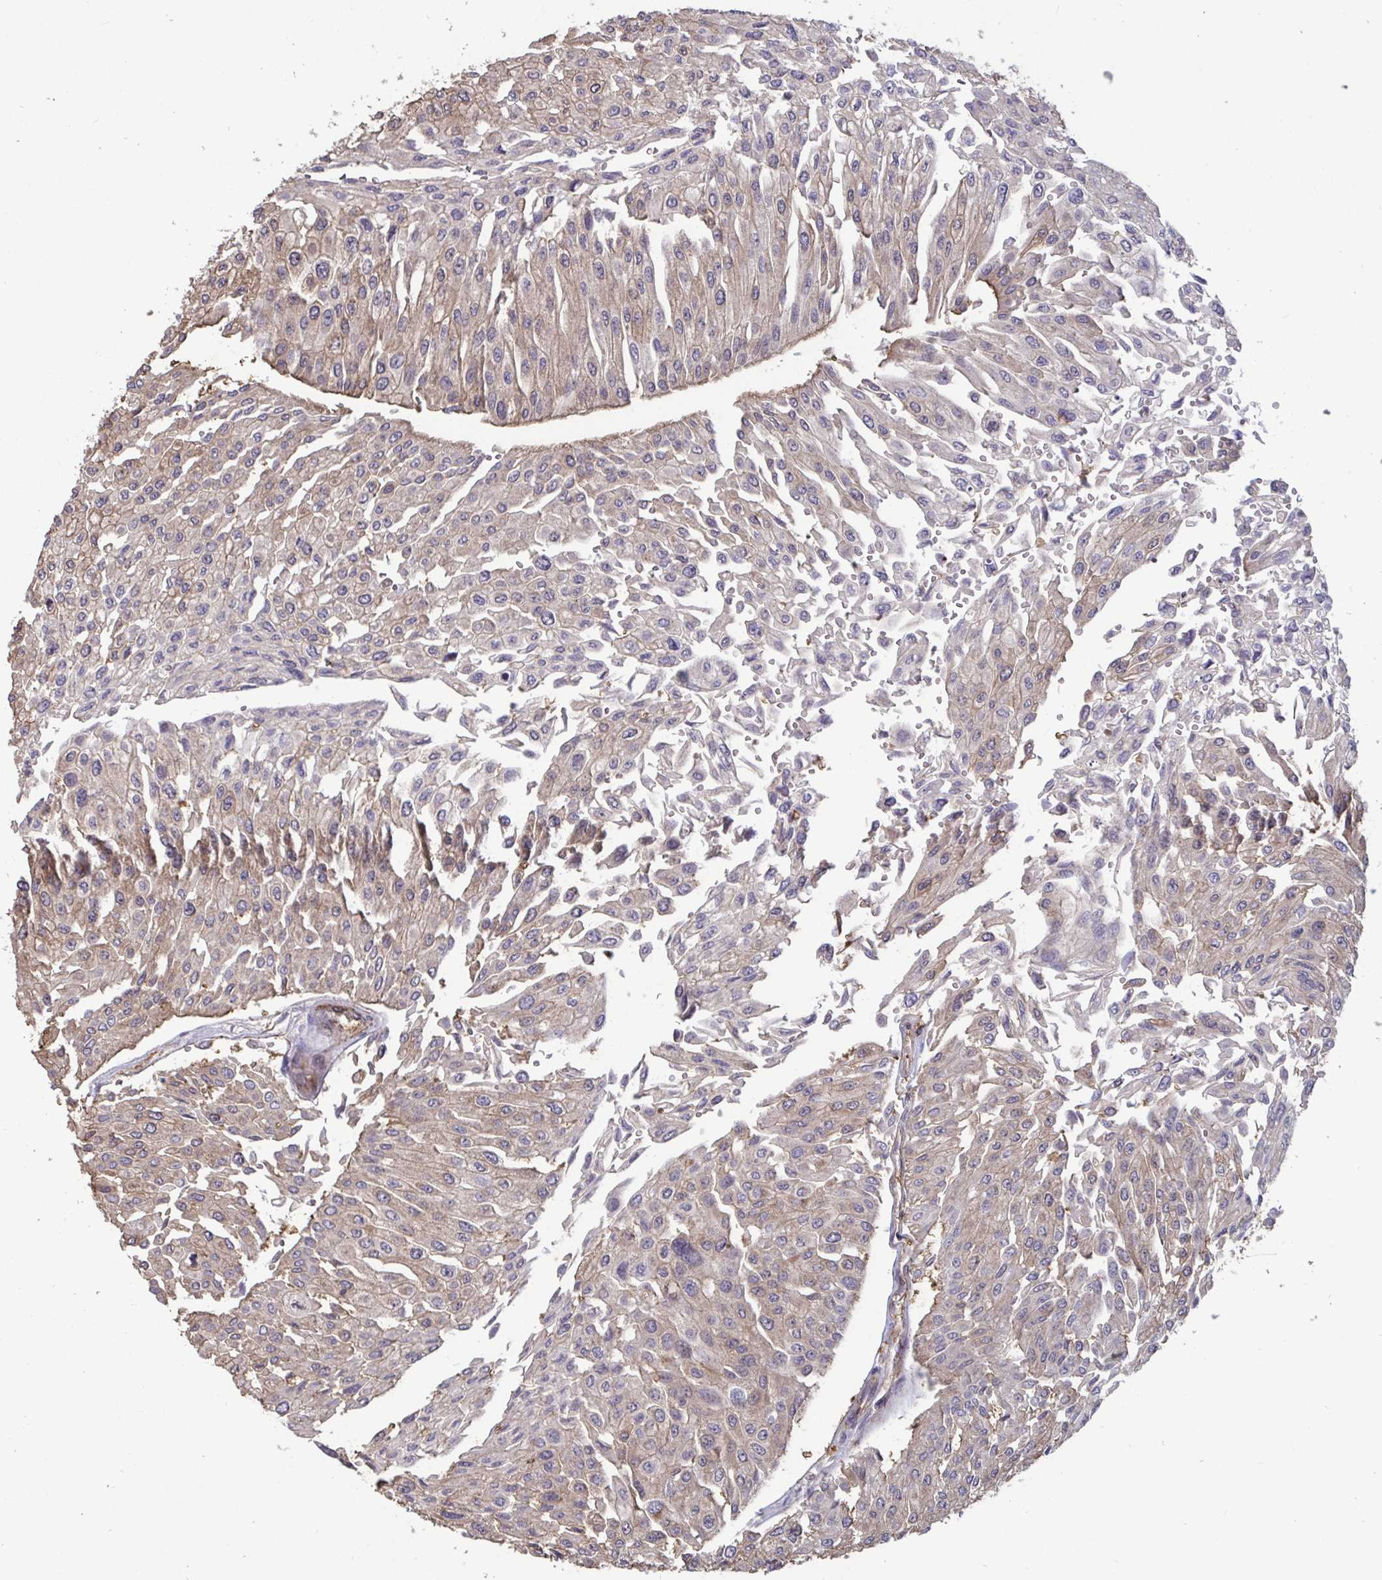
{"staining": {"intensity": "weak", "quantity": "25%-75%", "location": "cytoplasmic/membranous"}, "tissue": "urothelial cancer", "cell_type": "Tumor cells", "image_type": "cancer", "snomed": [{"axis": "morphology", "description": "Urothelial carcinoma, NOS"}, {"axis": "topography", "description": "Urinary bladder"}], "caption": "Protein analysis of transitional cell carcinoma tissue shows weak cytoplasmic/membranous expression in approximately 25%-75% of tumor cells.", "gene": "ISCU", "patient": {"sex": "male", "age": 67}}